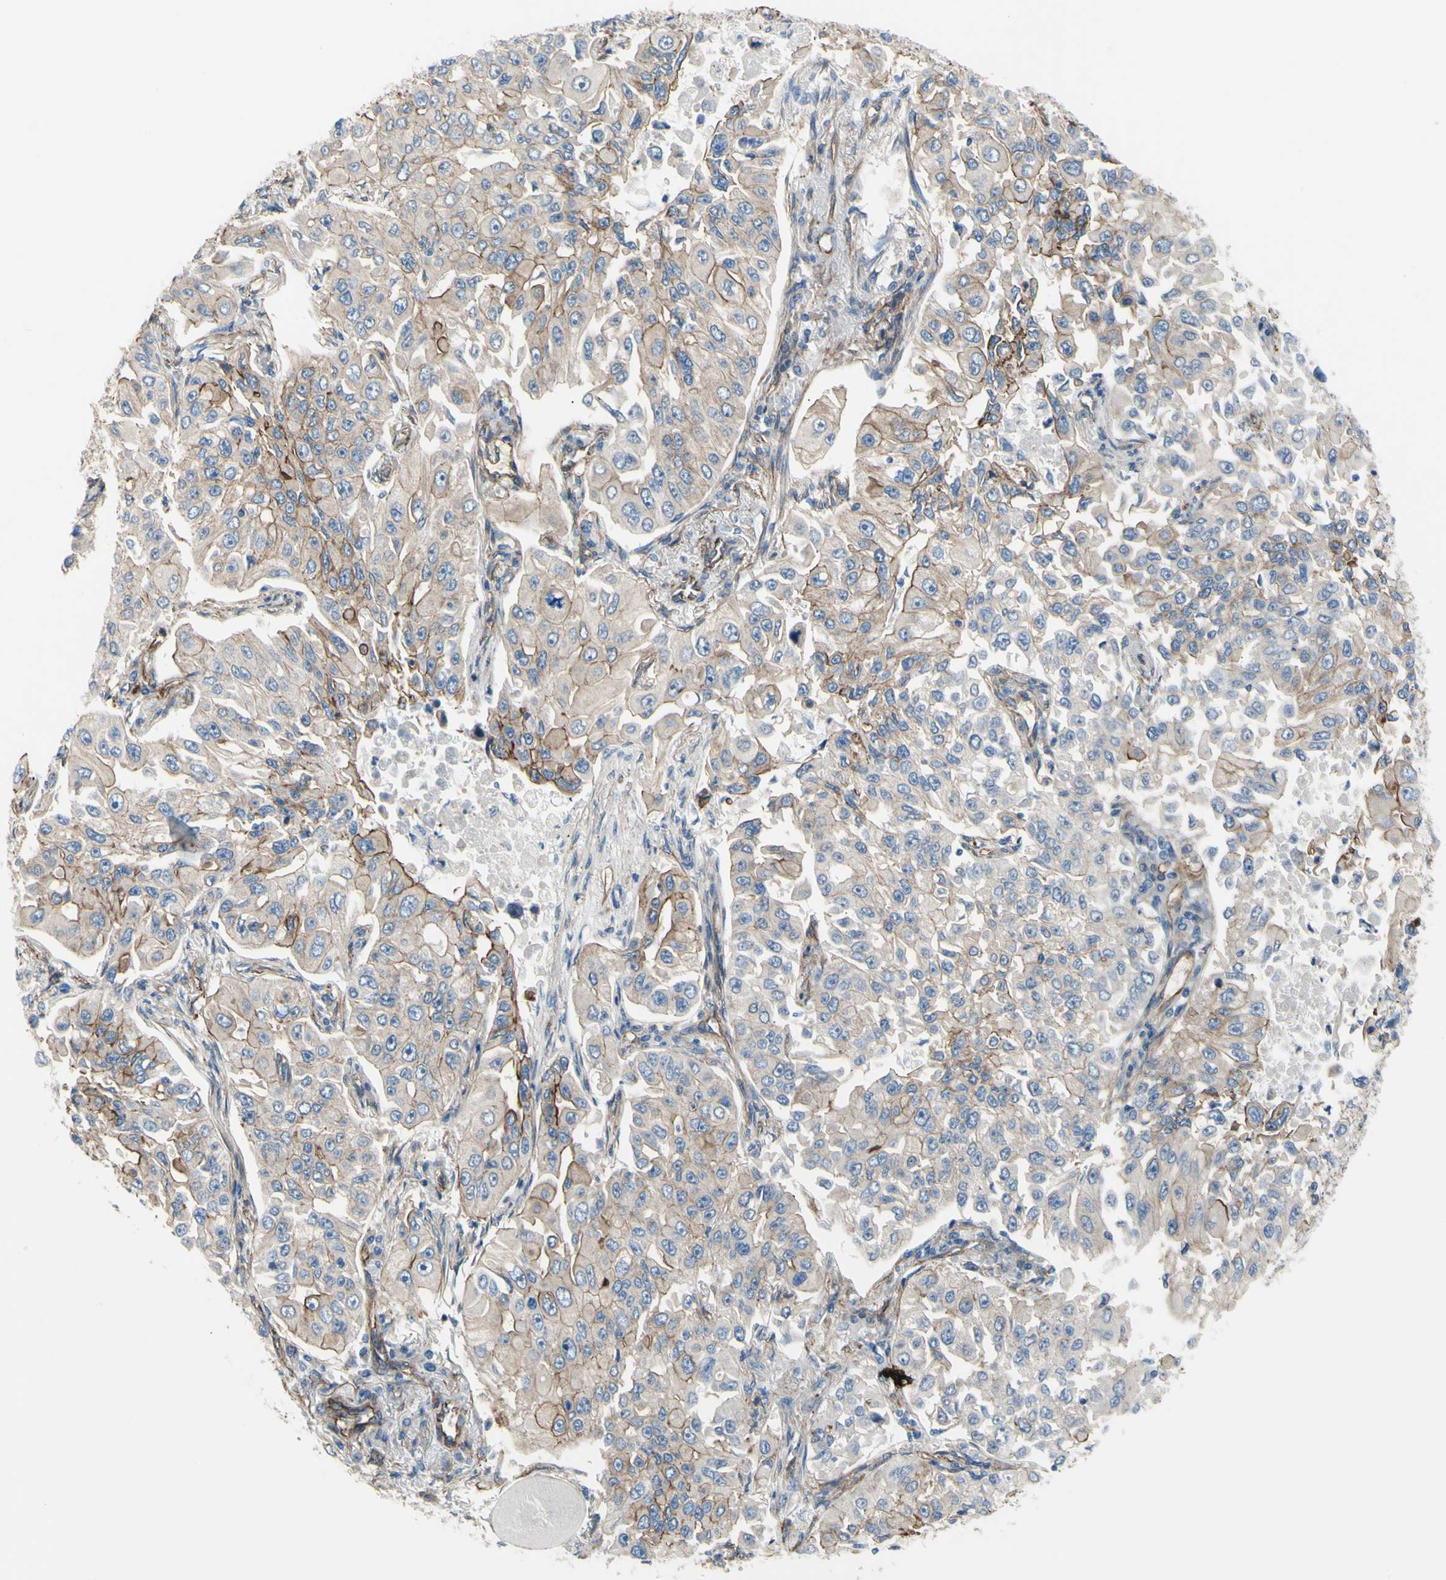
{"staining": {"intensity": "moderate", "quantity": ">75%", "location": "cytoplasmic/membranous"}, "tissue": "lung cancer", "cell_type": "Tumor cells", "image_type": "cancer", "snomed": [{"axis": "morphology", "description": "Adenocarcinoma, NOS"}, {"axis": "topography", "description": "Lung"}], "caption": "This photomicrograph exhibits IHC staining of lung cancer (adenocarcinoma), with medium moderate cytoplasmic/membranous expression in approximately >75% of tumor cells.", "gene": "TPBG", "patient": {"sex": "male", "age": 84}}